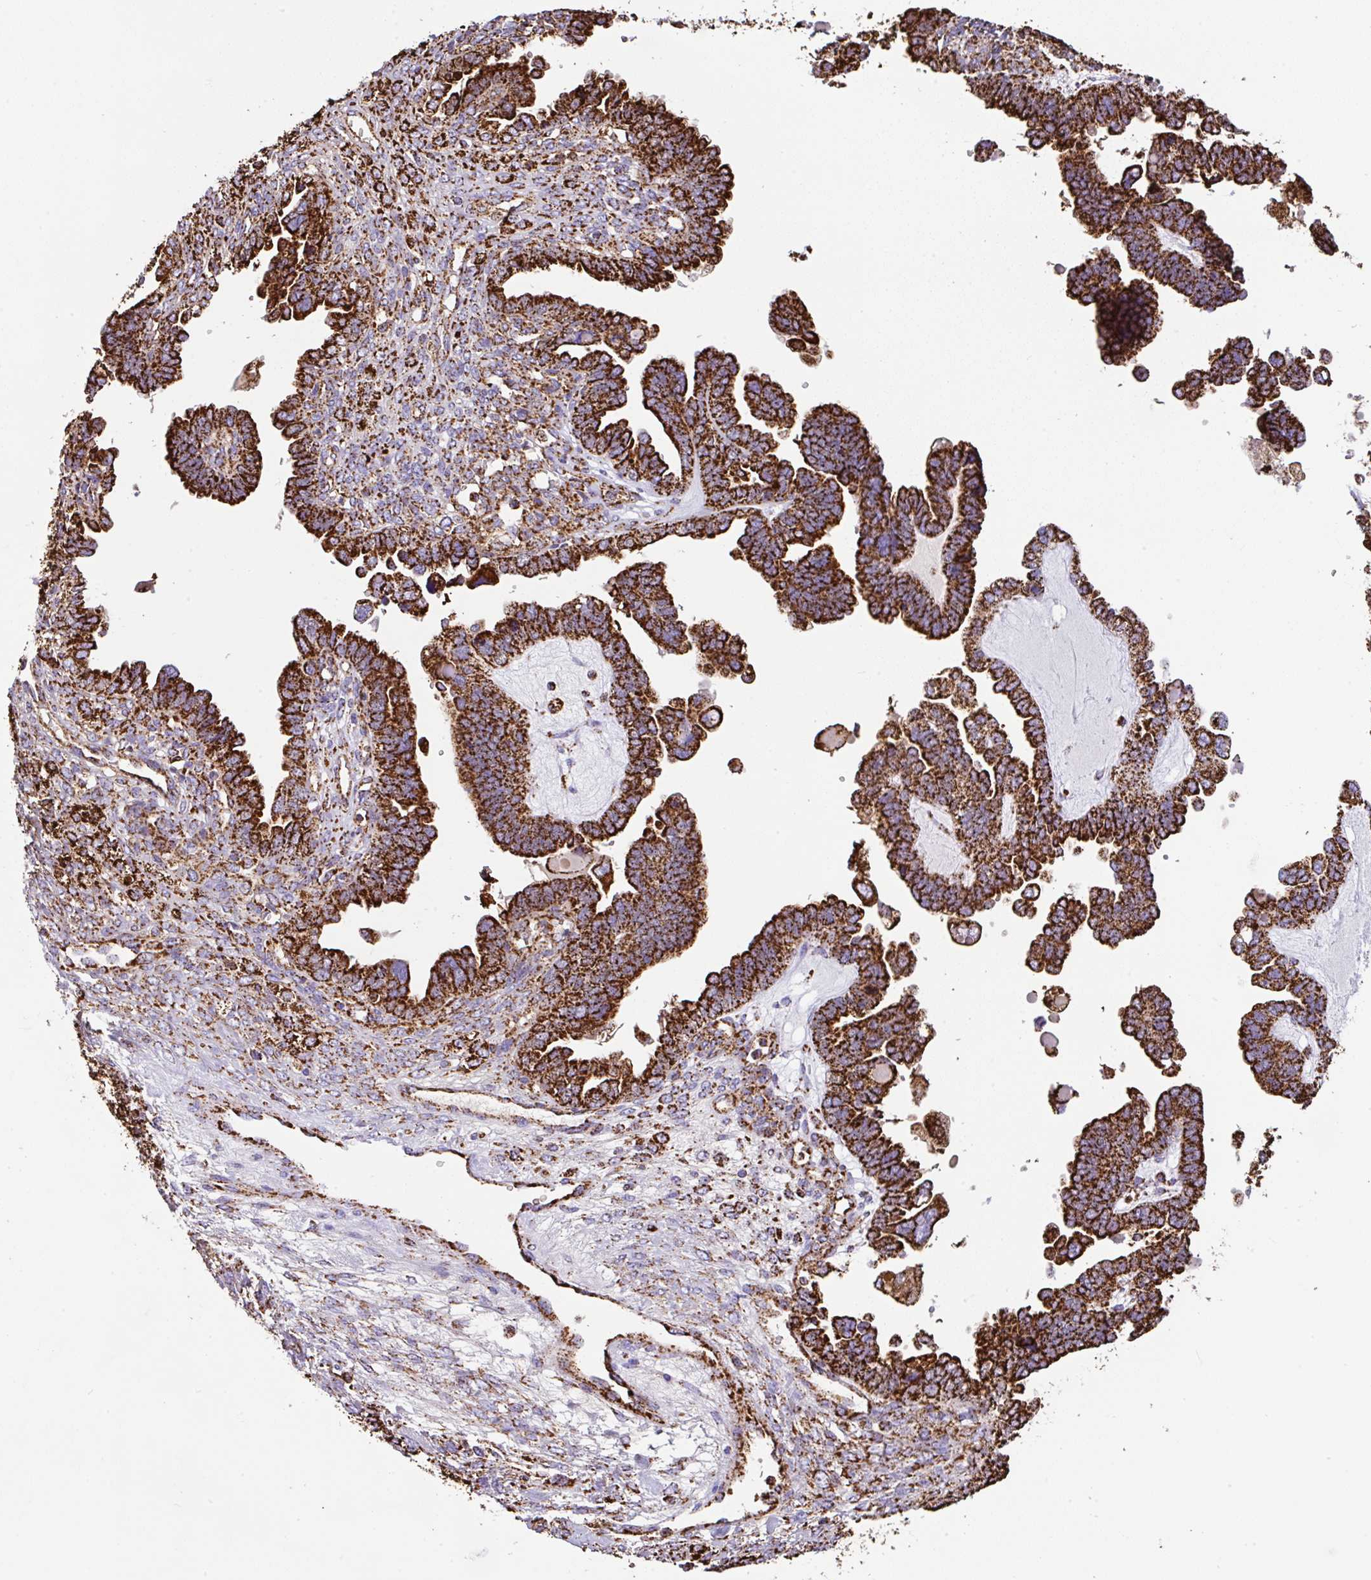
{"staining": {"intensity": "strong", "quantity": ">75%", "location": "cytoplasmic/membranous"}, "tissue": "ovarian cancer", "cell_type": "Tumor cells", "image_type": "cancer", "snomed": [{"axis": "morphology", "description": "Cystadenocarcinoma, serous, NOS"}, {"axis": "topography", "description": "Ovary"}], "caption": "This image demonstrates IHC staining of ovarian serous cystadenocarcinoma, with high strong cytoplasmic/membranous staining in approximately >75% of tumor cells.", "gene": "ANKRD33B", "patient": {"sex": "female", "age": 51}}